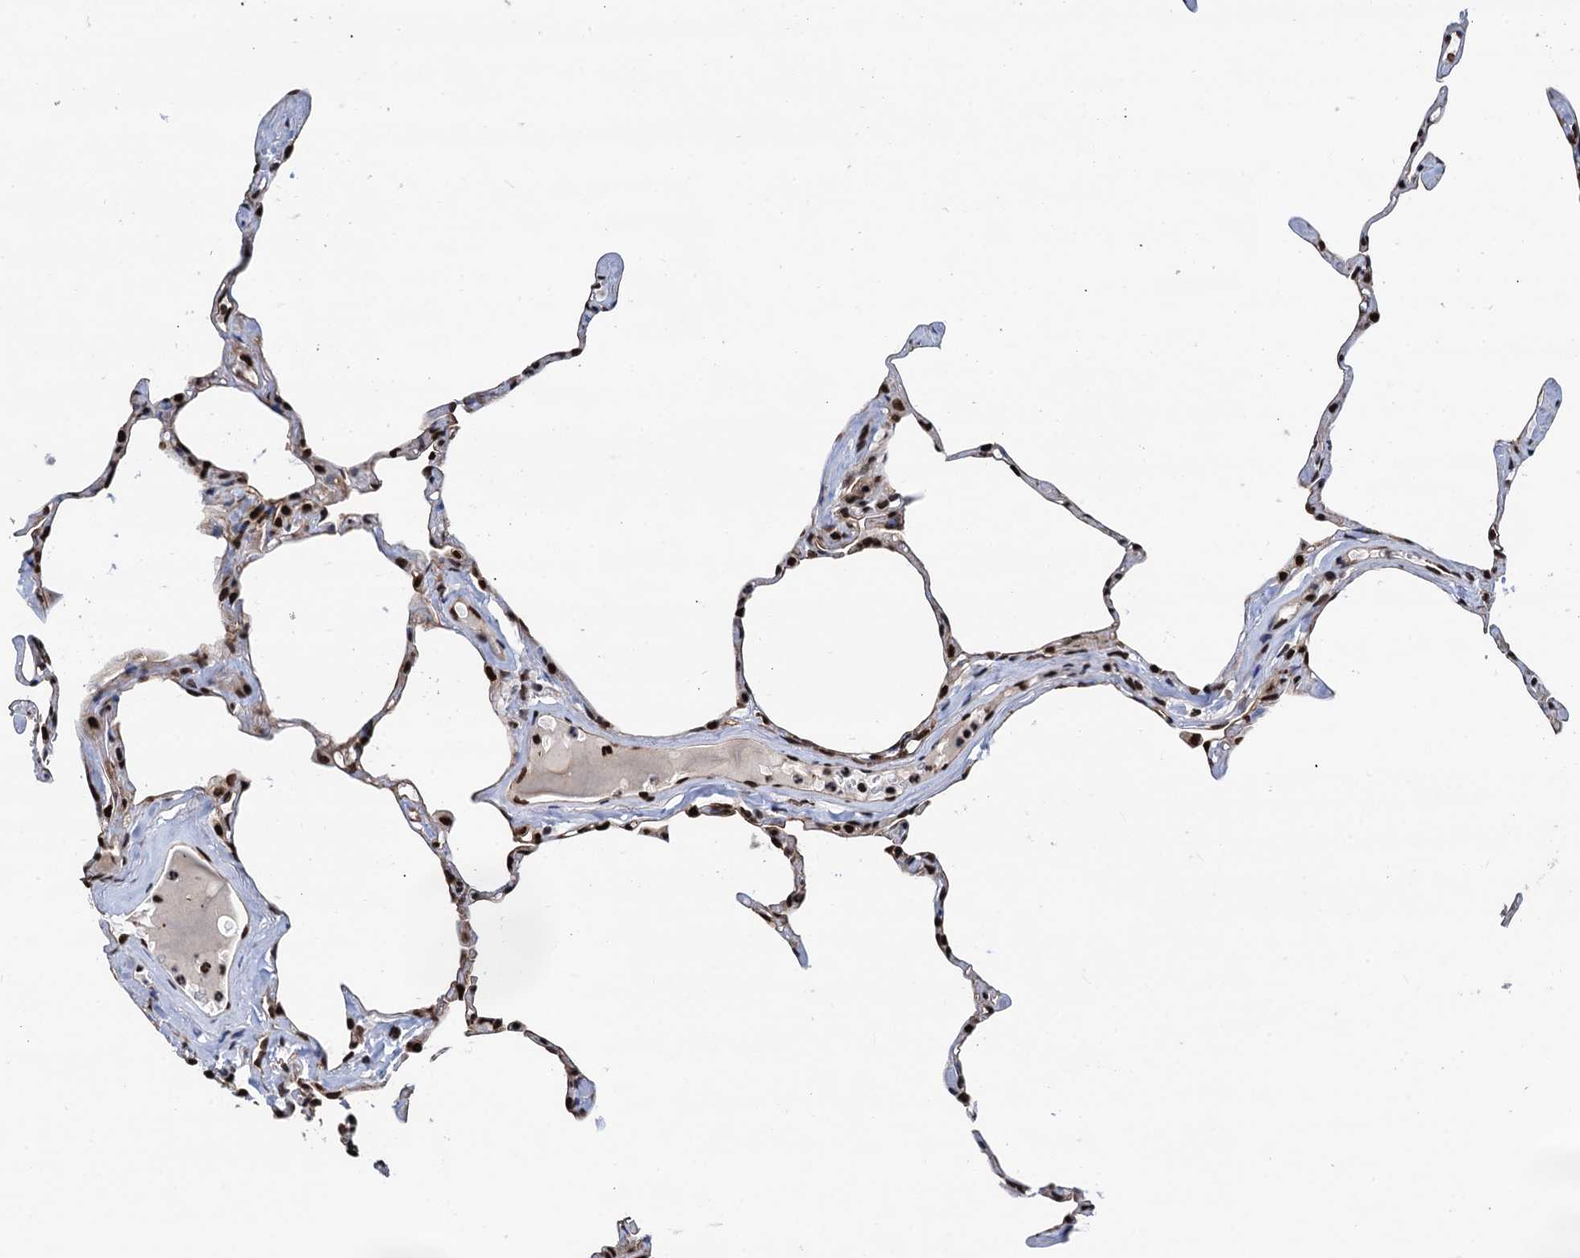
{"staining": {"intensity": "moderate", "quantity": "25%-75%", "location": "nuclear"}, "tissue": "lung", "cell_type": "Alveolar cells", "image_type": "normal", "snomed": [{"axis": "morphology", "description": "Normal tissue, NOS"}, {"axis": "topography", "description": "Lung"}], "caption": "A brown stain highlights moderate nuclear positivity of a protein in alveolar cells of benign lung. The protein is shown in brown color, while the nuclei are stained blue.", "gene": "PPP4R1", "patient": {"sex": "male", "age": 65}}